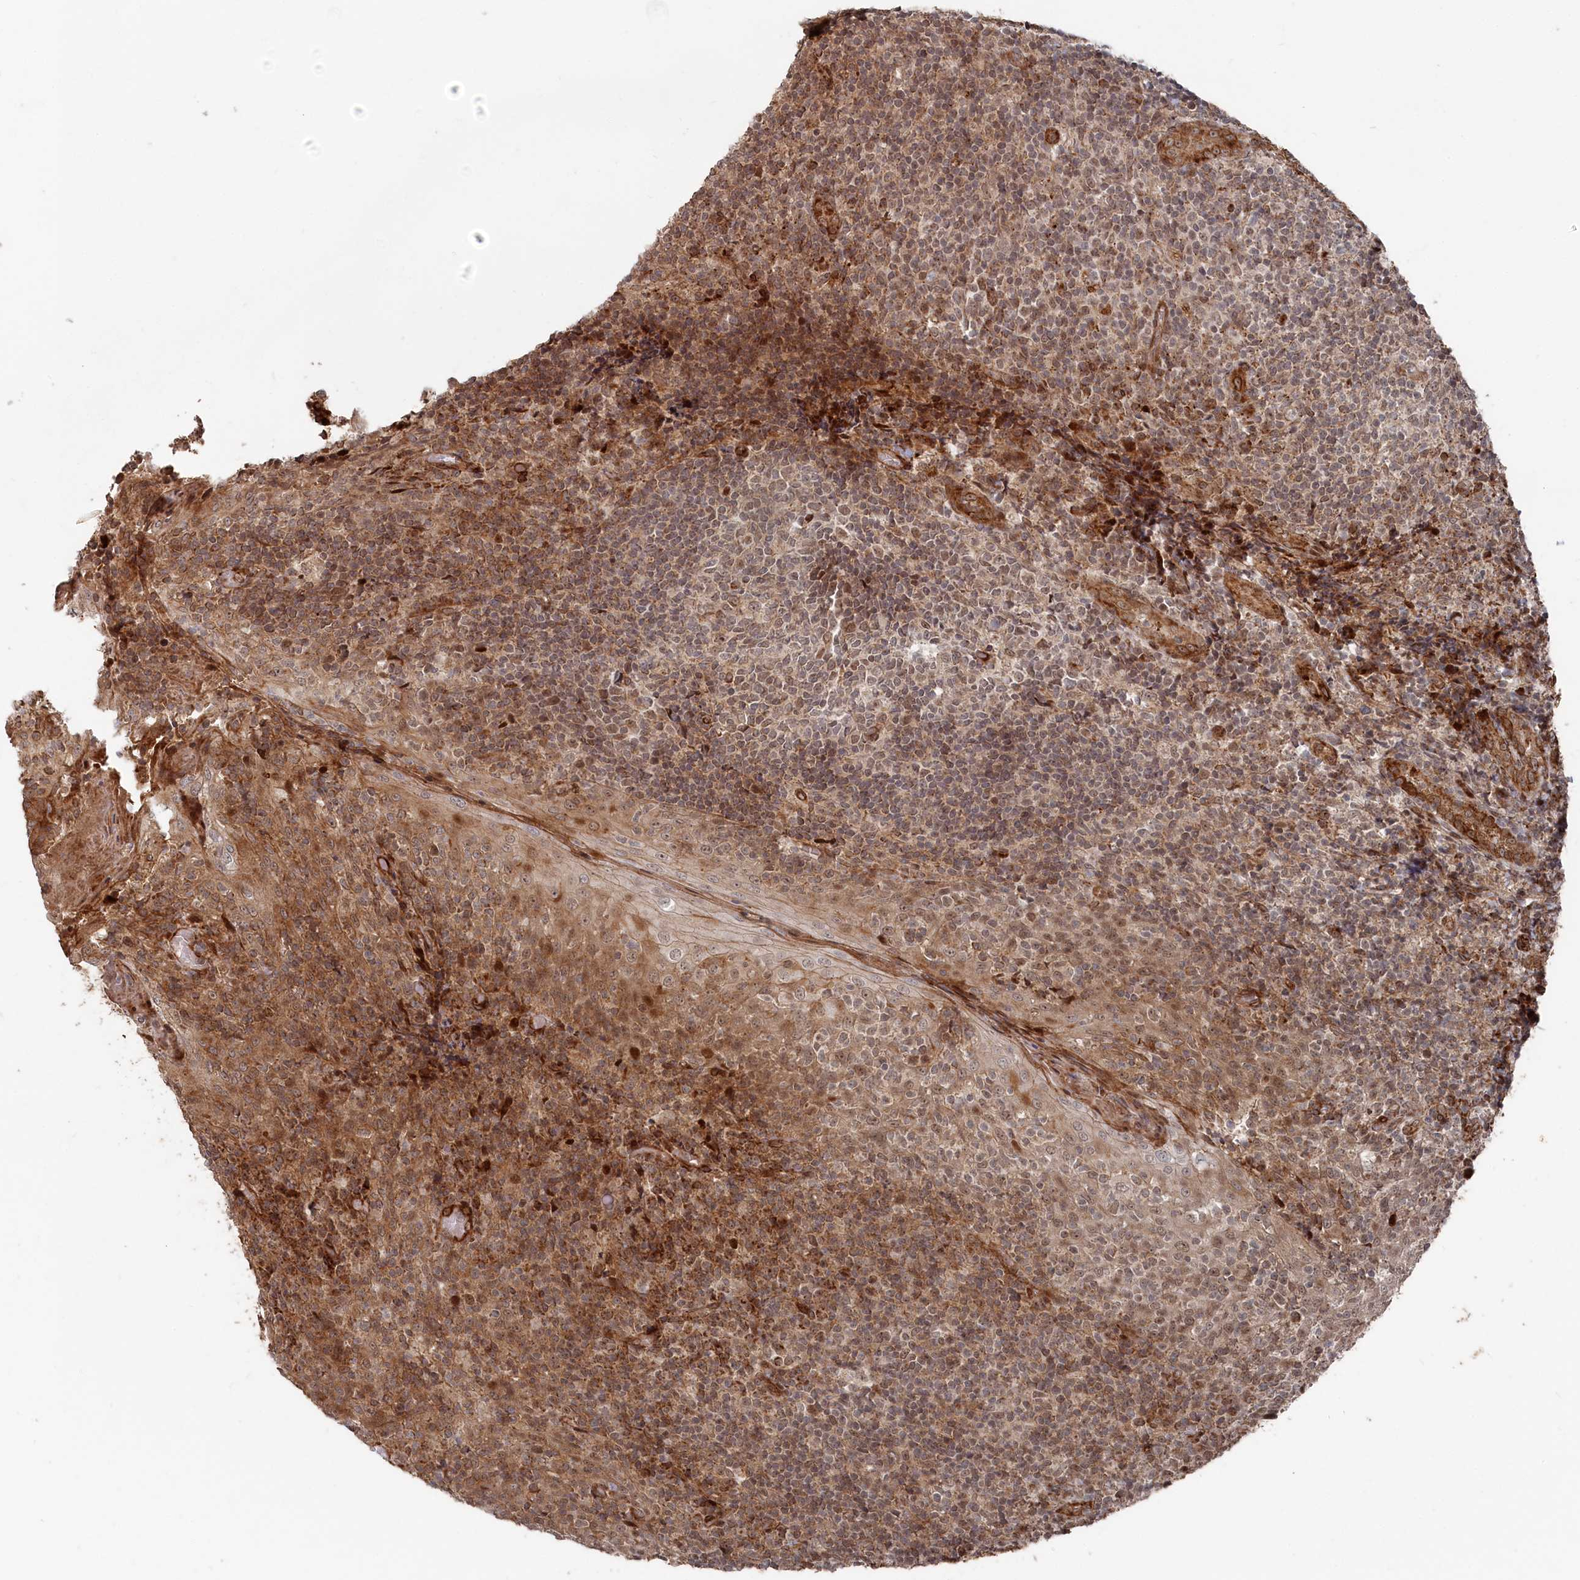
{"staining": {"intensity": "moderate", "quantity": "25%-75%", "location": "nuclear"}, "tissue": "tonsil", "cell_type": "Germinal center cells", "image_type": "normal", "snomed": [{"axis": "morphology", "description": "Normal tissue, NOS"}, {"axis": "topography", "description": "Tonsil"}], "caption": "Germinal center cells reveal medium levels of moderate nuclear expression in about 25%-75% of cells in benign human tonsil.", "gene": "POLR3A", "patient": {"sex": "female", "age": 19}}